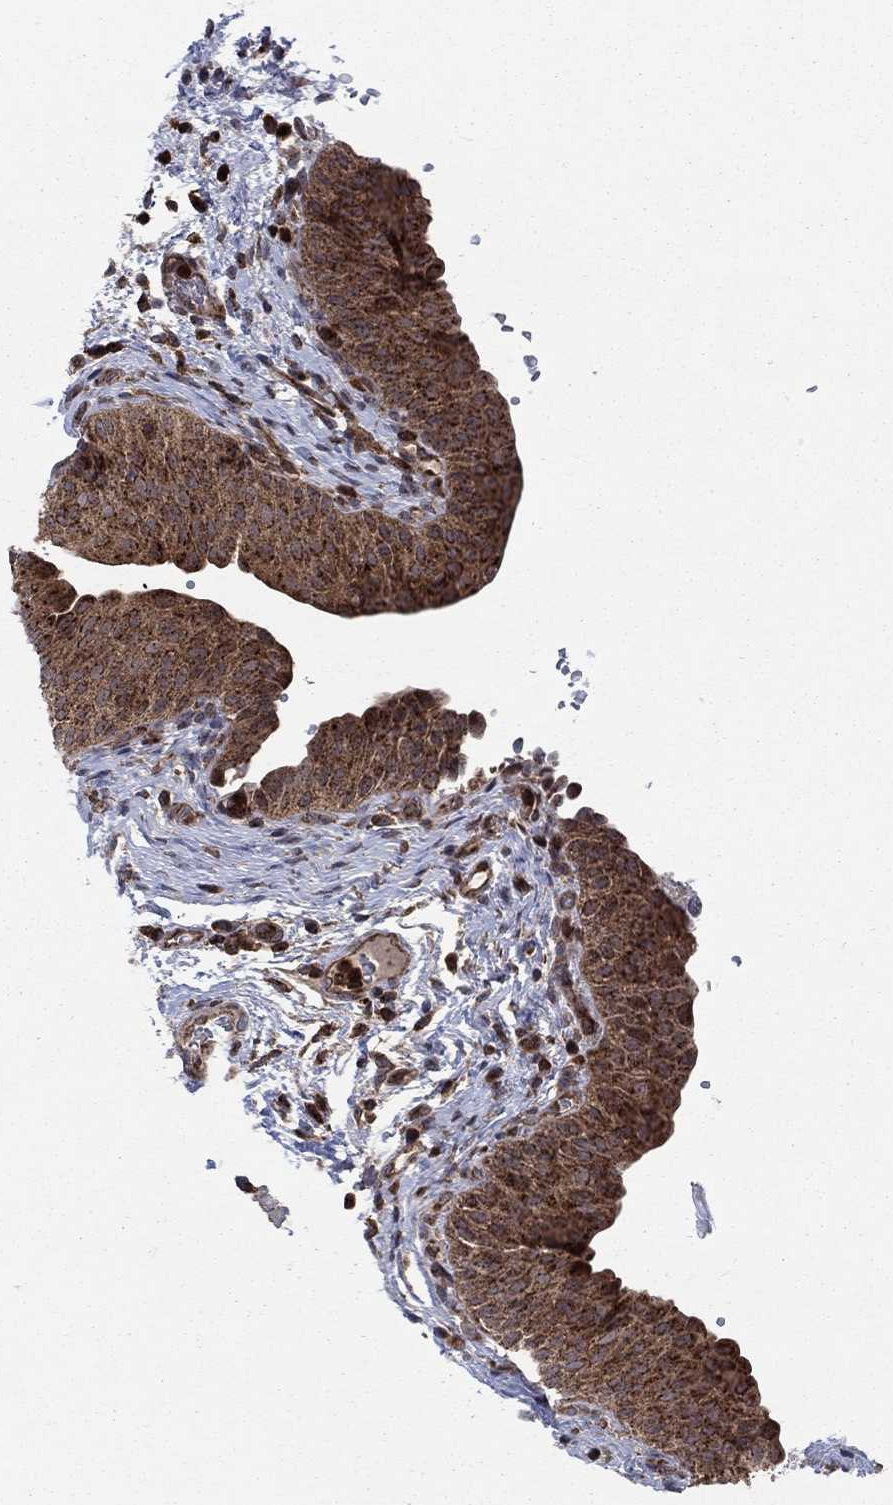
{"staining": {"intensity": "strong", "quantity": ">75%", "location": "cytoplasmic/membranous"}, "tissue": "urinary bladder", "cell_type": "Urothelial cells", "image_type": "normal", "snomed": [{"axis": "morphology", "description": "Normal tissue, NOS"}, {"axis": "topography", "description": "Urinary bladder"}], "caption": "This is an image of immunohistochemistry (IHC) staining of normal urinary bladder, which shows strong staining in the cytoplasmic/membranous of urothelial cells.", "gene": "IFI35", "patient": {"sex": "male", "age": 66}}